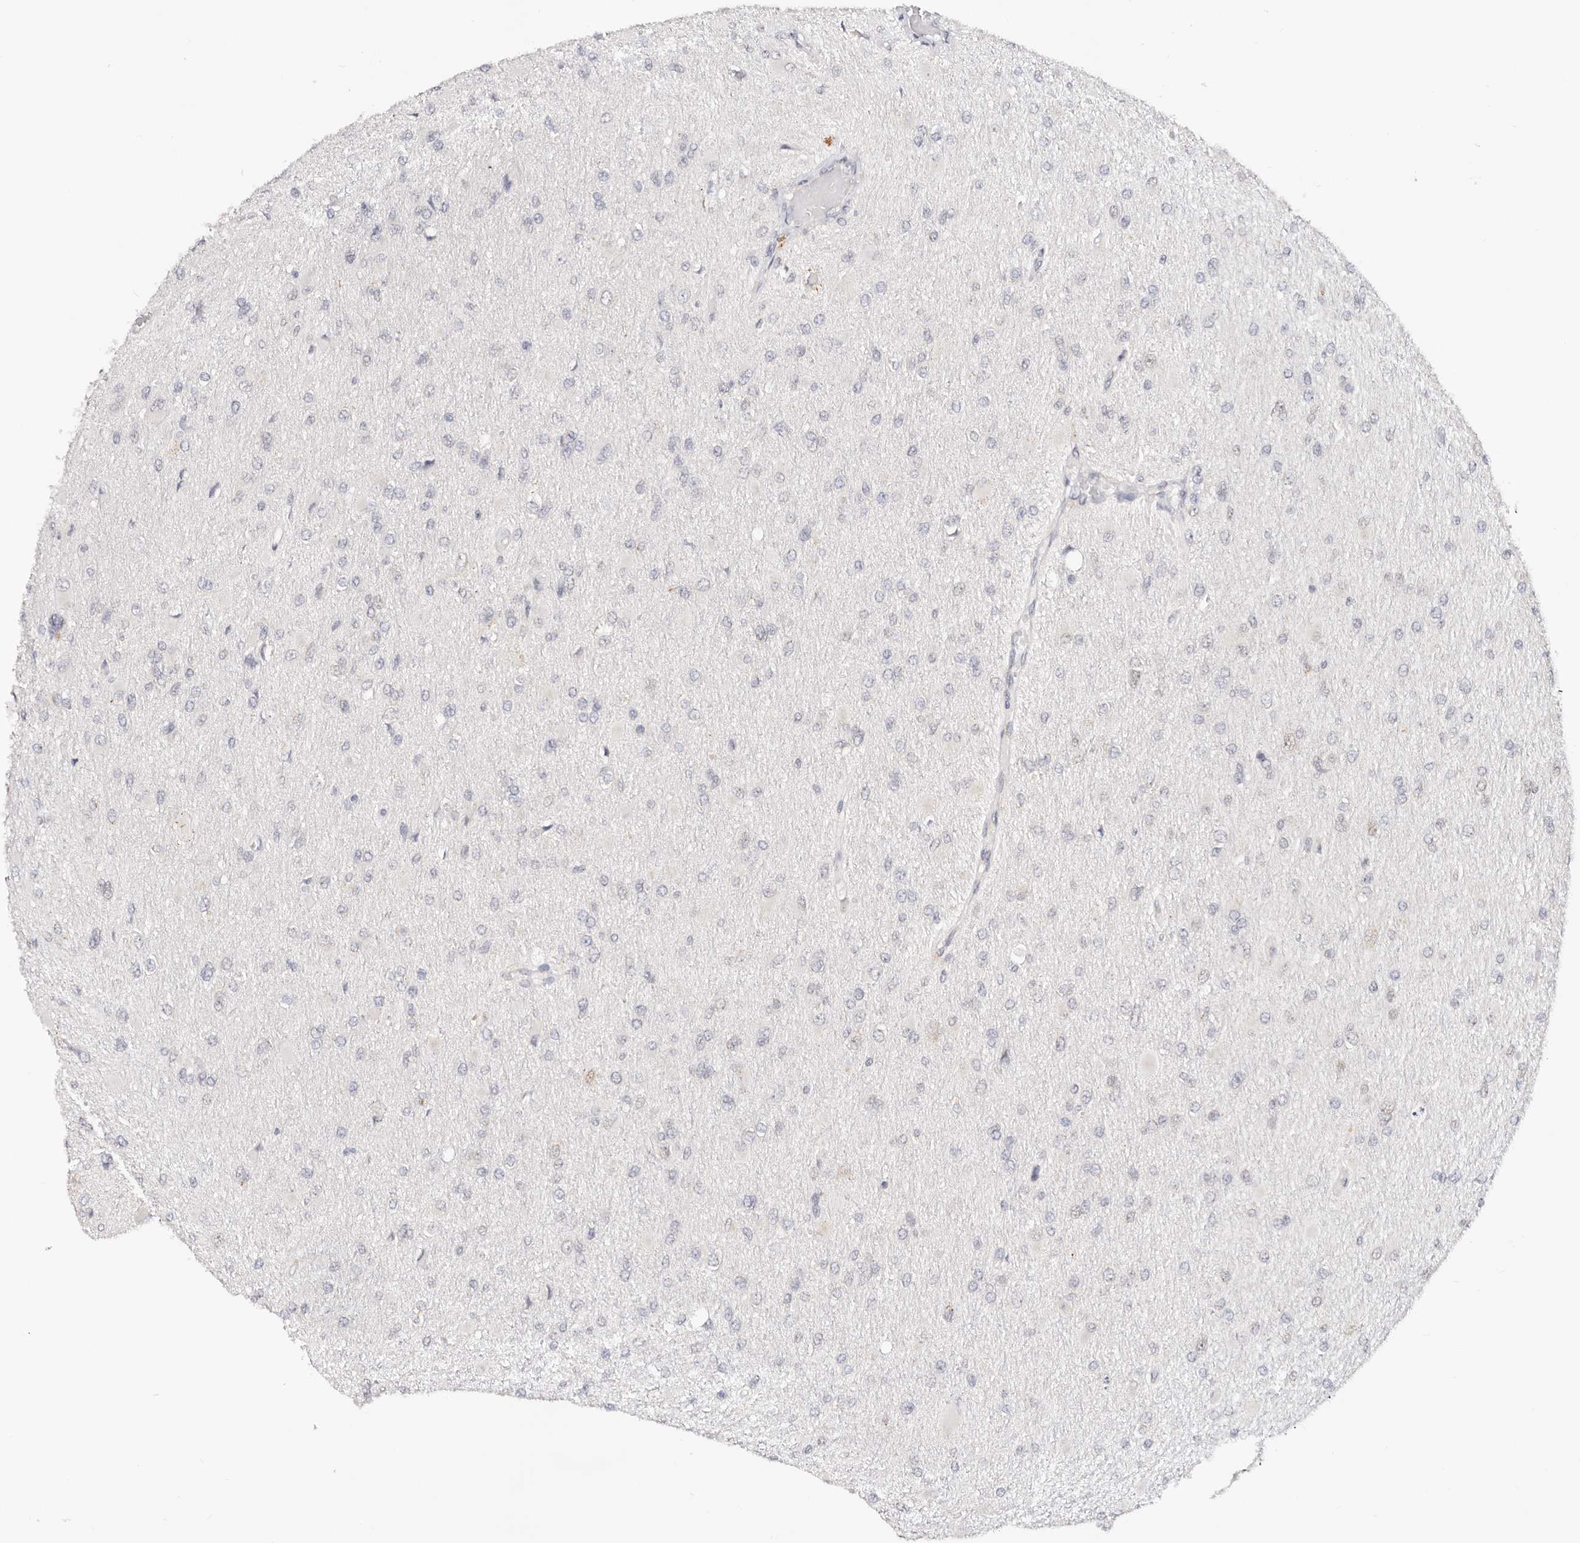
{"staining": {"intensity": "weak", "quantity": "<25%", "location": "nuclear"}, "tissue": "glioma", "cell_type": "Tumor cells", "image_type": "cancer", "snomed": [{"axis": "morphology", "description": "Glioma, malignant, High grade"}, {"axis": "topography", "description": "Cerebral cortex"}], "caption": "High power microscopy image of an immunohistochemistry (IHC) photomicrograph of malignant glioma (high-grade), revealing no significant expression in tumor cells.", "gene": "VIPAS39", "patient": {"sex": "female", "age": 36}}